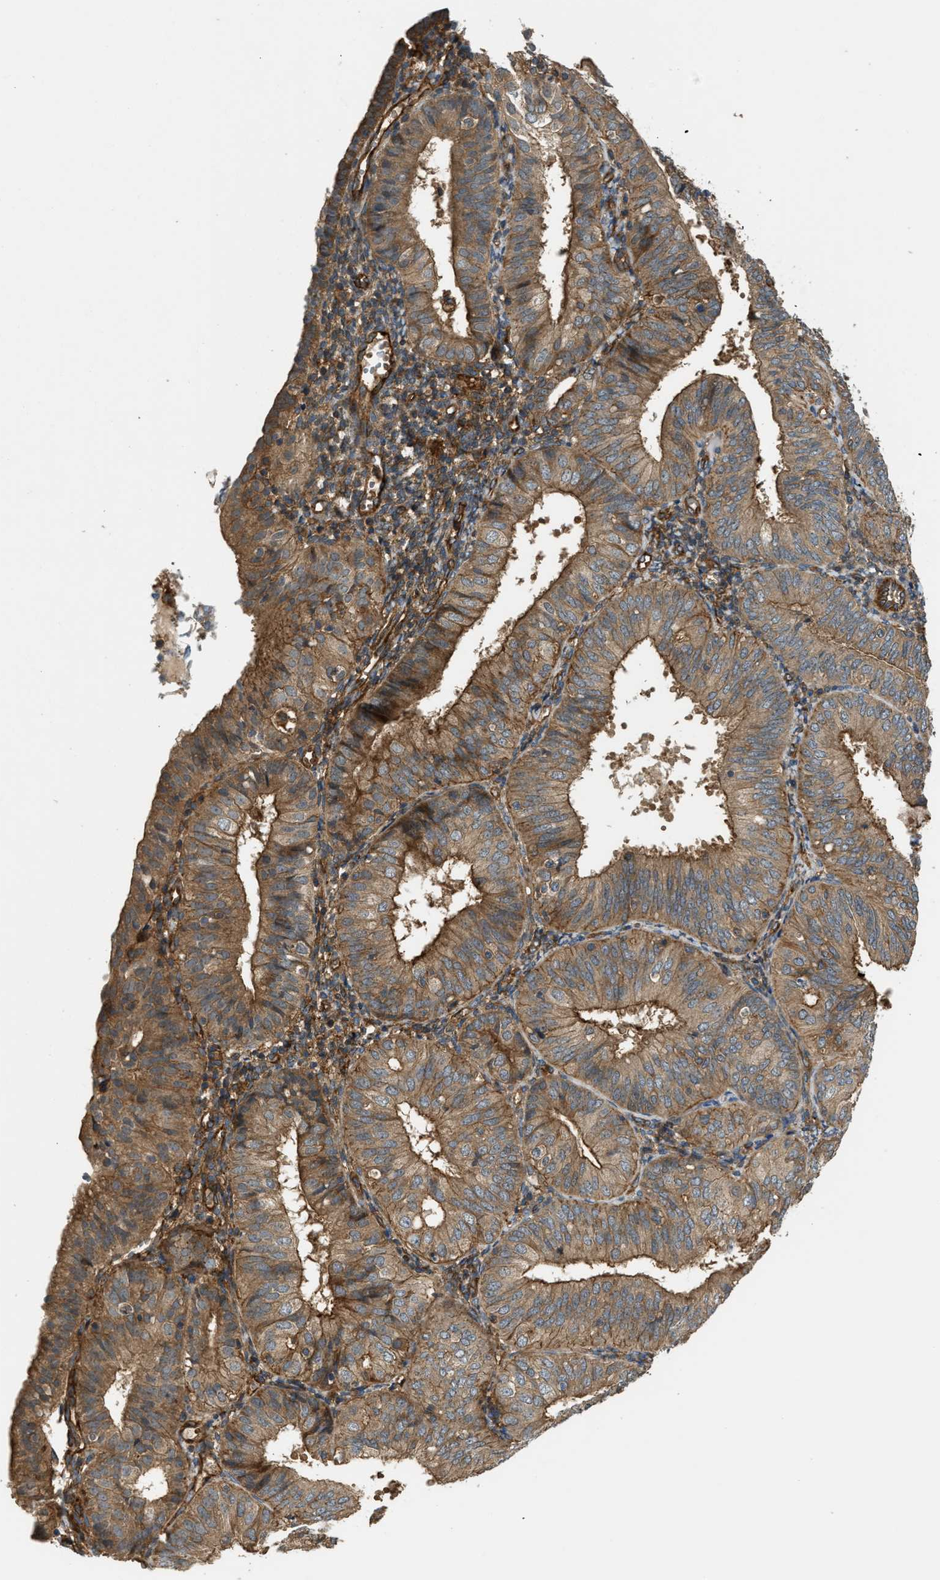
{"staining": {"intensity": "moderate", "quantity": ">75%", "location": "cytoplasmic/membranous"}, "tissue": "endometrial cancer", "cell_type": "Tumor cells", "image_type": "cancer", "snomed": [{"axis": "morphology", "description": "Adenocarcinoma, NOS"}, {"axis": "topography", "description": "Endometrium"}], "caption": "Brown immunohistochemical staining in adenocarcinoma (endometrial) shows moderate cytoplasmic/membranous expression in approximately >75% of tumor cells.", "gene": "BAG4", "patient": {"sex": "female", "age": 58}}